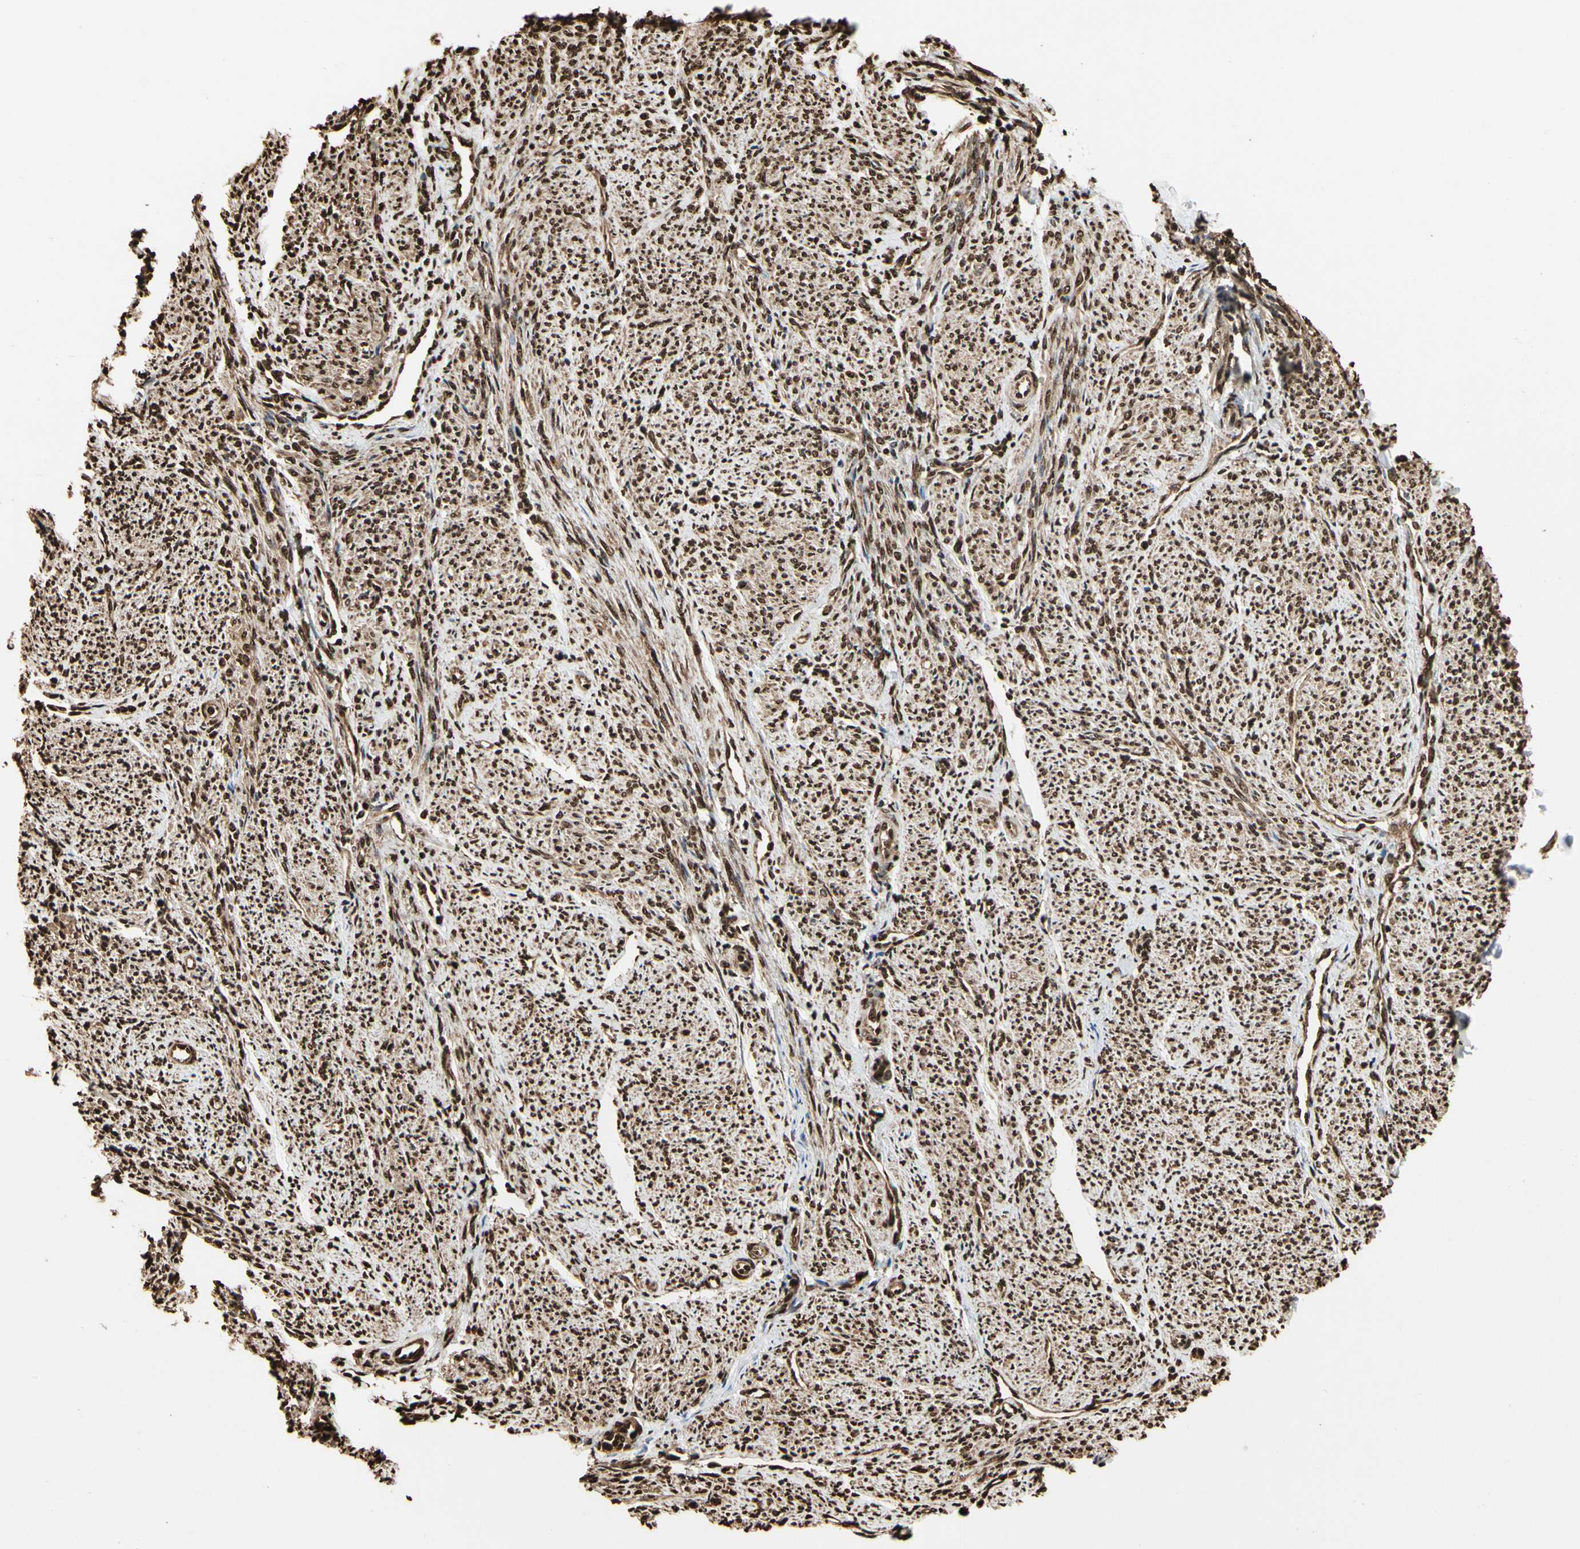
{"staining": {"intensity": "strong", "quantity": ">75%", "location": "cytoplasmic/membranous,nuclear"}, "tissue": "smooth muscle", "cell_type": "Smooth muscle cells", "image_type": "normal", "snomed": [{"axis": "morphology", "description": "Normal tissue, NOS"}, {"axis": "topography", "description": "Smooth muscle"}], "caption": "Immunohistochemical staining of normal smooth muscle demonstrates >75% levels of strong cytoplasmic/membranous,nuclear protein expression in approximately >75% of smooth muscle cells. (Stains: DAB in brown, nuclei in blue, Microscopy: brightfield microscopy at high magnification).", "gene": "HNRNPK", "patient": {"sex": "female", "age": 65}}